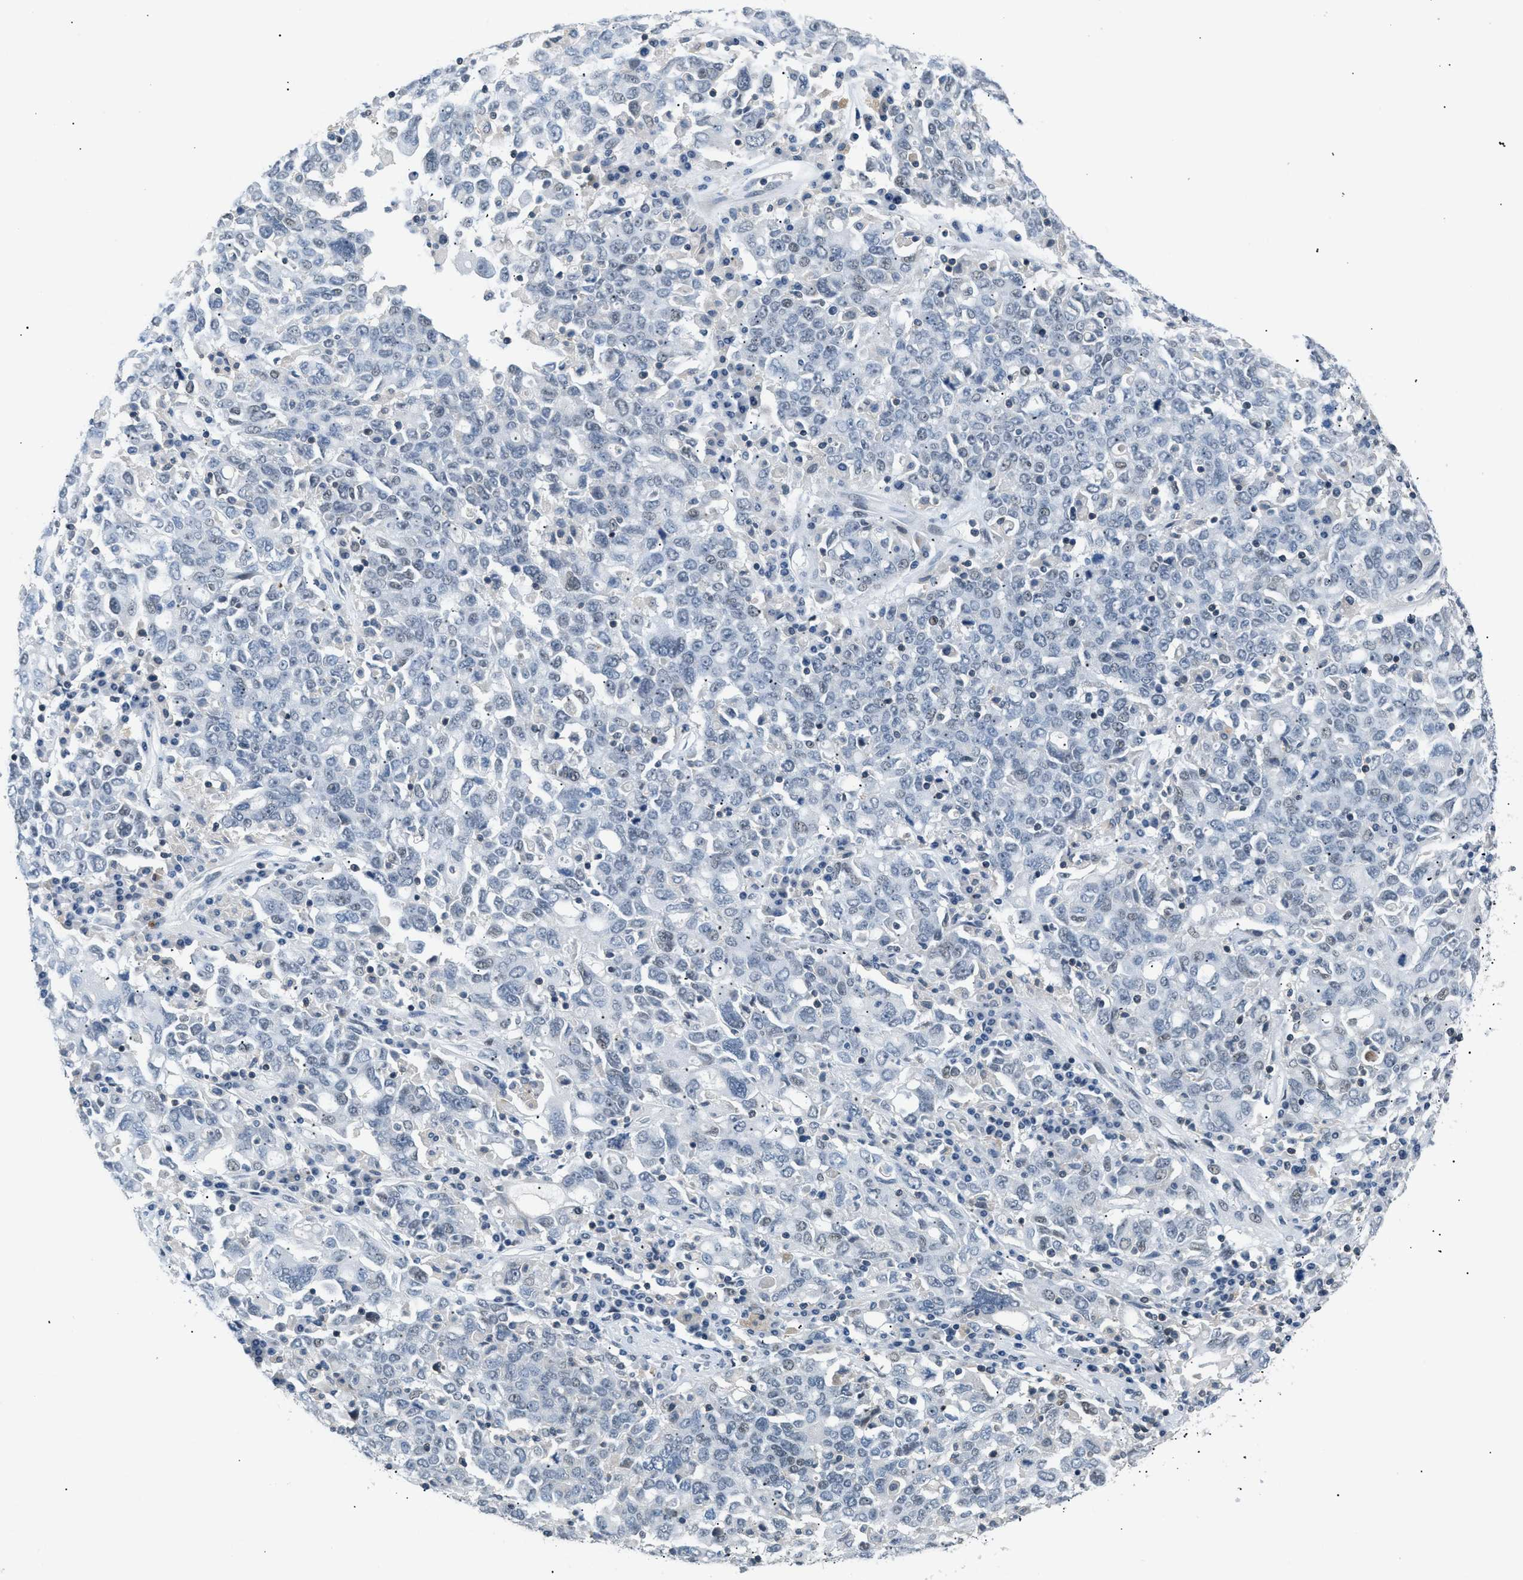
{"staining": {"intensity": "weak", "quantity": "<25%", "location": "nuclear"}, "tissue": "ovarian cancer", "cell_type": "Tumor cells", "image_type": "cancer", "snomed": [{"axis": "morphology", "description": "Carcinoma, endometroid"}, {"axis": "topography", "description": "Ovary"}], "caption": "Immunohistochemical staining of human endometroid carcinoma (ovarian) exhibits no significant positivity in tumor cells. Brightfield microscopy of immunohistochemistry stained with DAB (3,3'-diaminobenzidine) (brown) and hematoxylin (blue), captured at high magnification.", "gene": "KCNC3", "patient": {"sex": "female", "age": 62}}